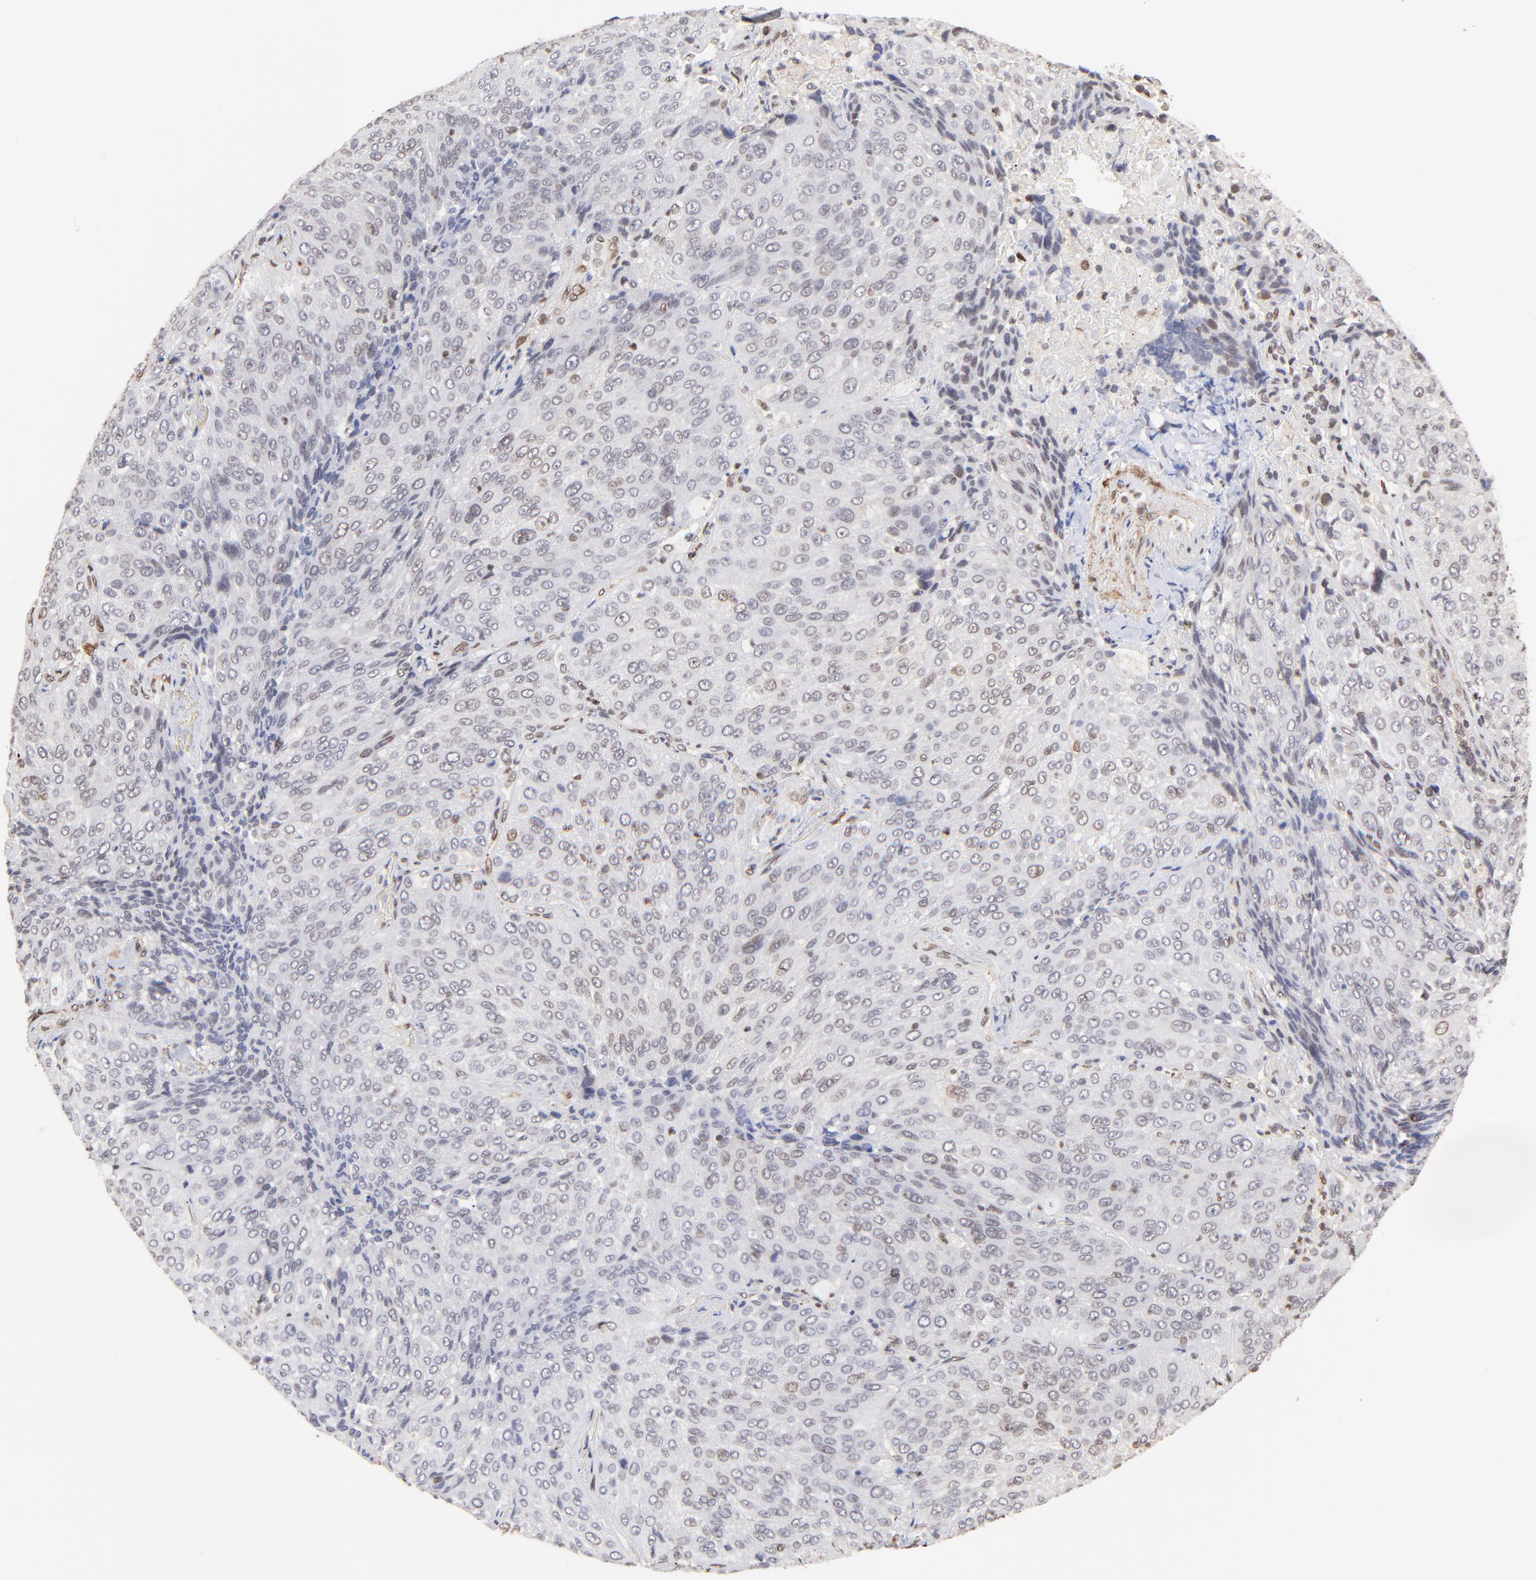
{"staining": {"intensity": "weak", "quantity": "<25%", "location": "cytoplasmic/membranous,nuclear"}, "tissue": "lung cancer", "cell_type": "Tumor cells", "image_type": "cancer", "snomed": [{"axis": "morphology", "description": "Squamous cell carcinoma, NOS"}, {"axis": "topography", "description": "Lung"}], "caption": "Immunohistochemical staining of lung cancer (squamous cell carcinoma) reveals no significant positivity in tumor cells. Nuclei are stained in blue.", "gene": "ZFP92", "patient": {"sex": "male", "age": 54}}